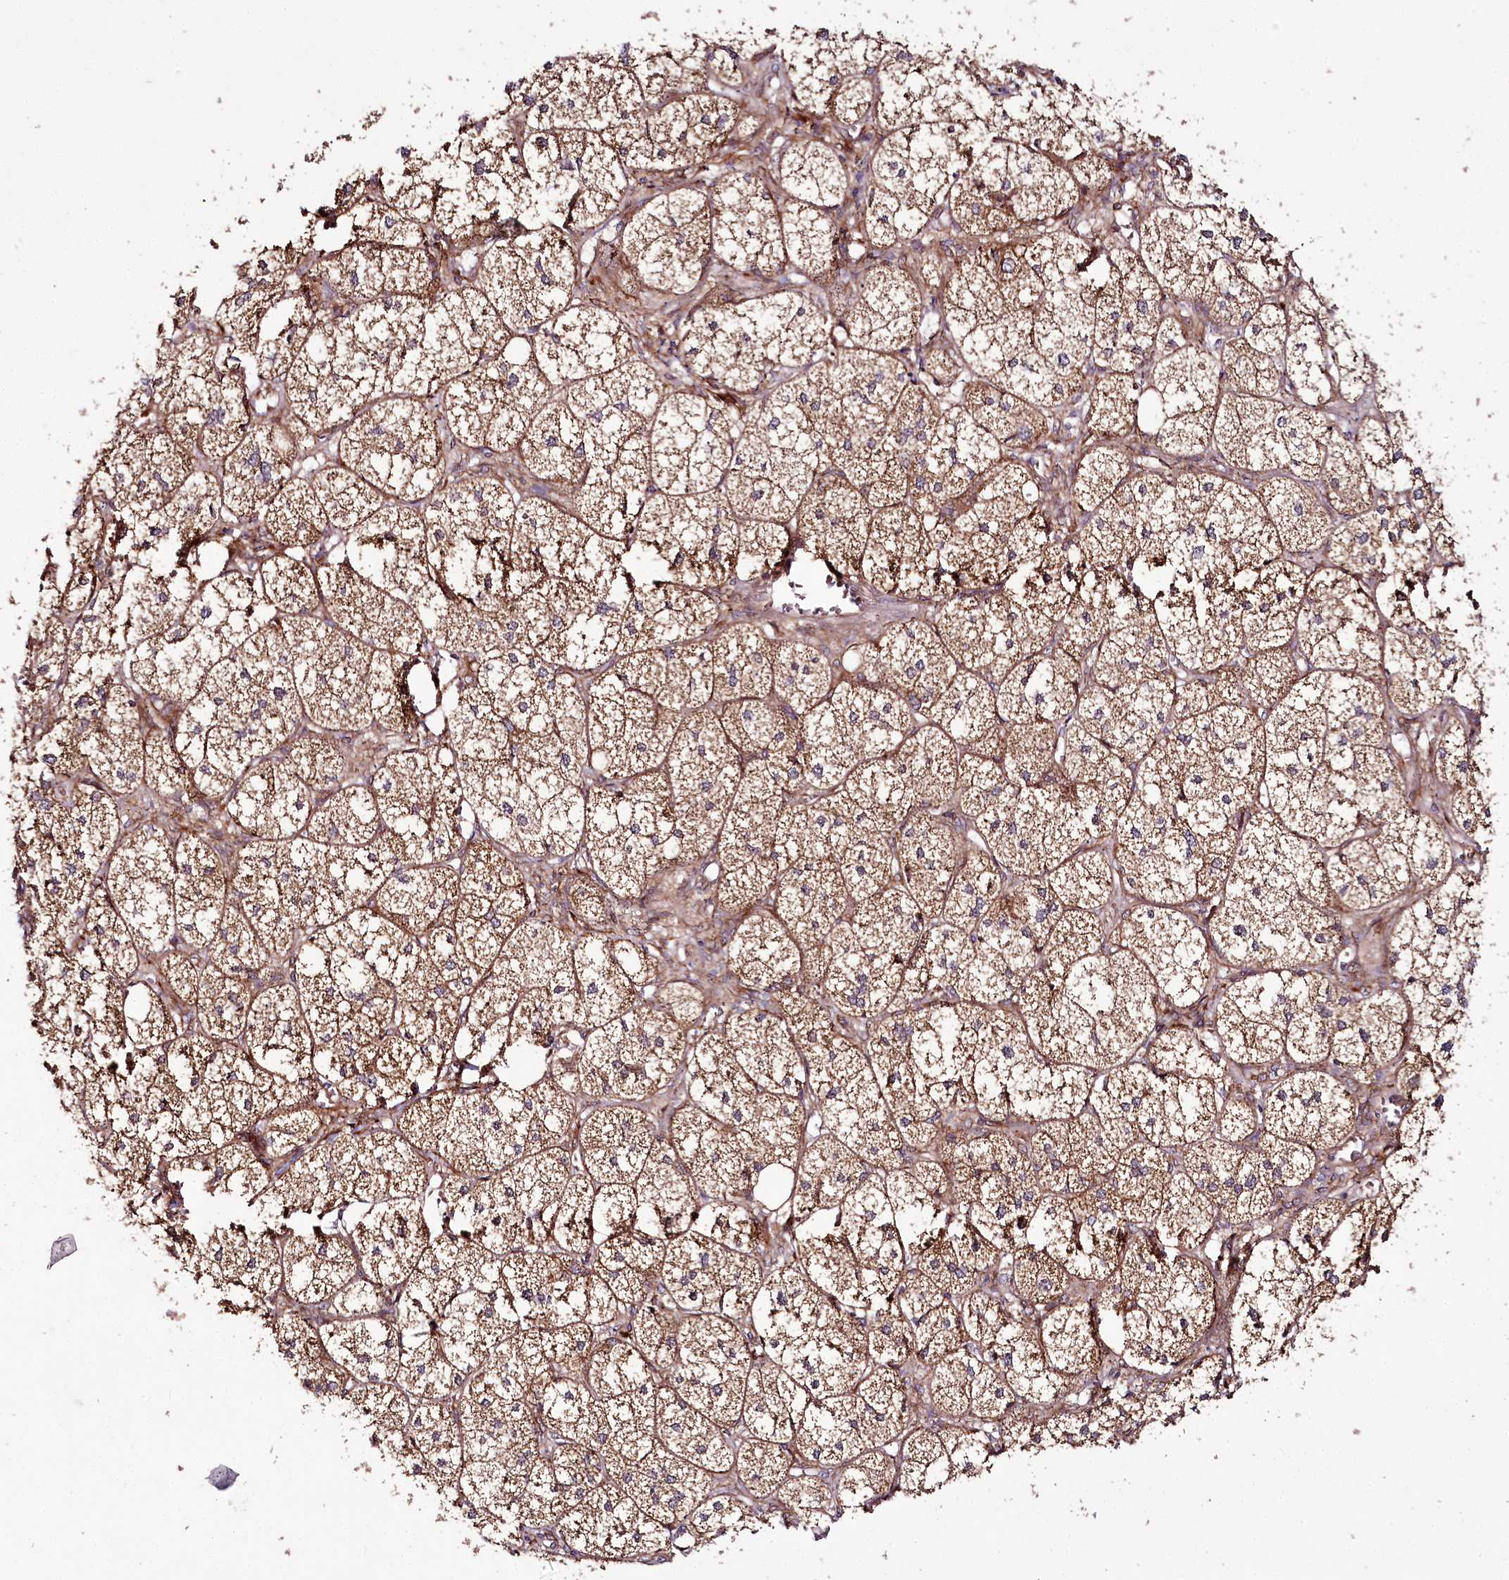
{"staining": {"intensity": "strong", "quantity": ">75%", "location": "cytoplasmic/membranous"}, "tissue": "adrenal gland", "cell_type": "Glandular cells", "image_type": "normal", "snomed": [{"axis": "morphology", "description": "Normal tissue, NOS"}, {"axis": "topography", "description": "Adrenal gland"}], "caption": "Protein analysis of normal adrenal gland demonstrates strong cytoplasmic/membranous positivity in approximately >75% of glandular cells.", "gene": "RAB7A", "patient": {"sex": "female", "age": 61}}